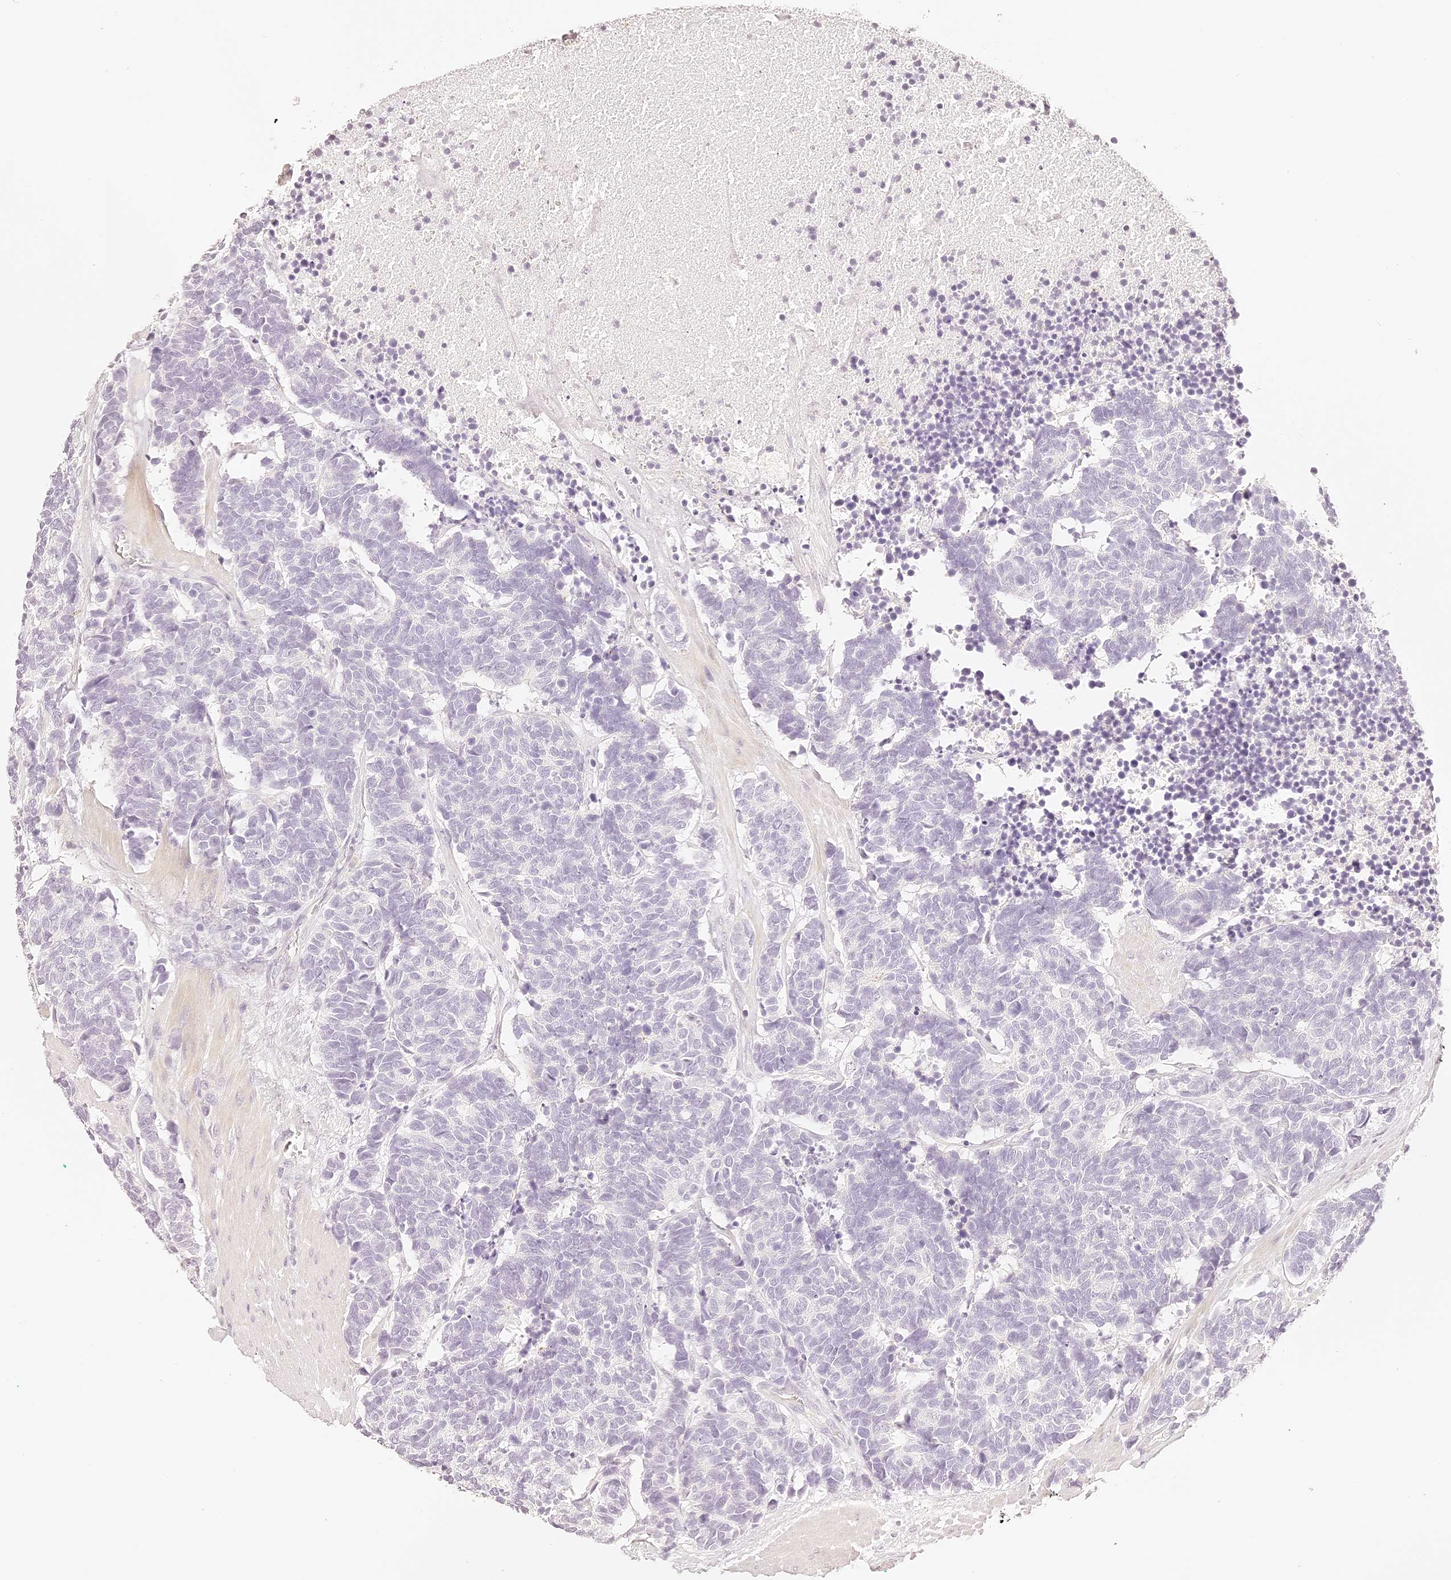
{"staining": {"intensity": "negative", "quantity": "none", "location": "none"}, "tissue": "carcinoid", "cell_type": "Tumor cells", "image_type": "cancer", "snomed": [{"axis": "morphology", "description": "Carcinoma, NOS"}, {"axis": "morphology", "description": "Carcinoid, malignant, NOS"}, {"axis": "topography", "description": "Urinary bladder"}], "caption": "An image of carcinoid stained for a protein demonstrates no brown staining in tumor cells.", "gene": "TRIM45", "patient": {"sex": "male", "age": 57}}